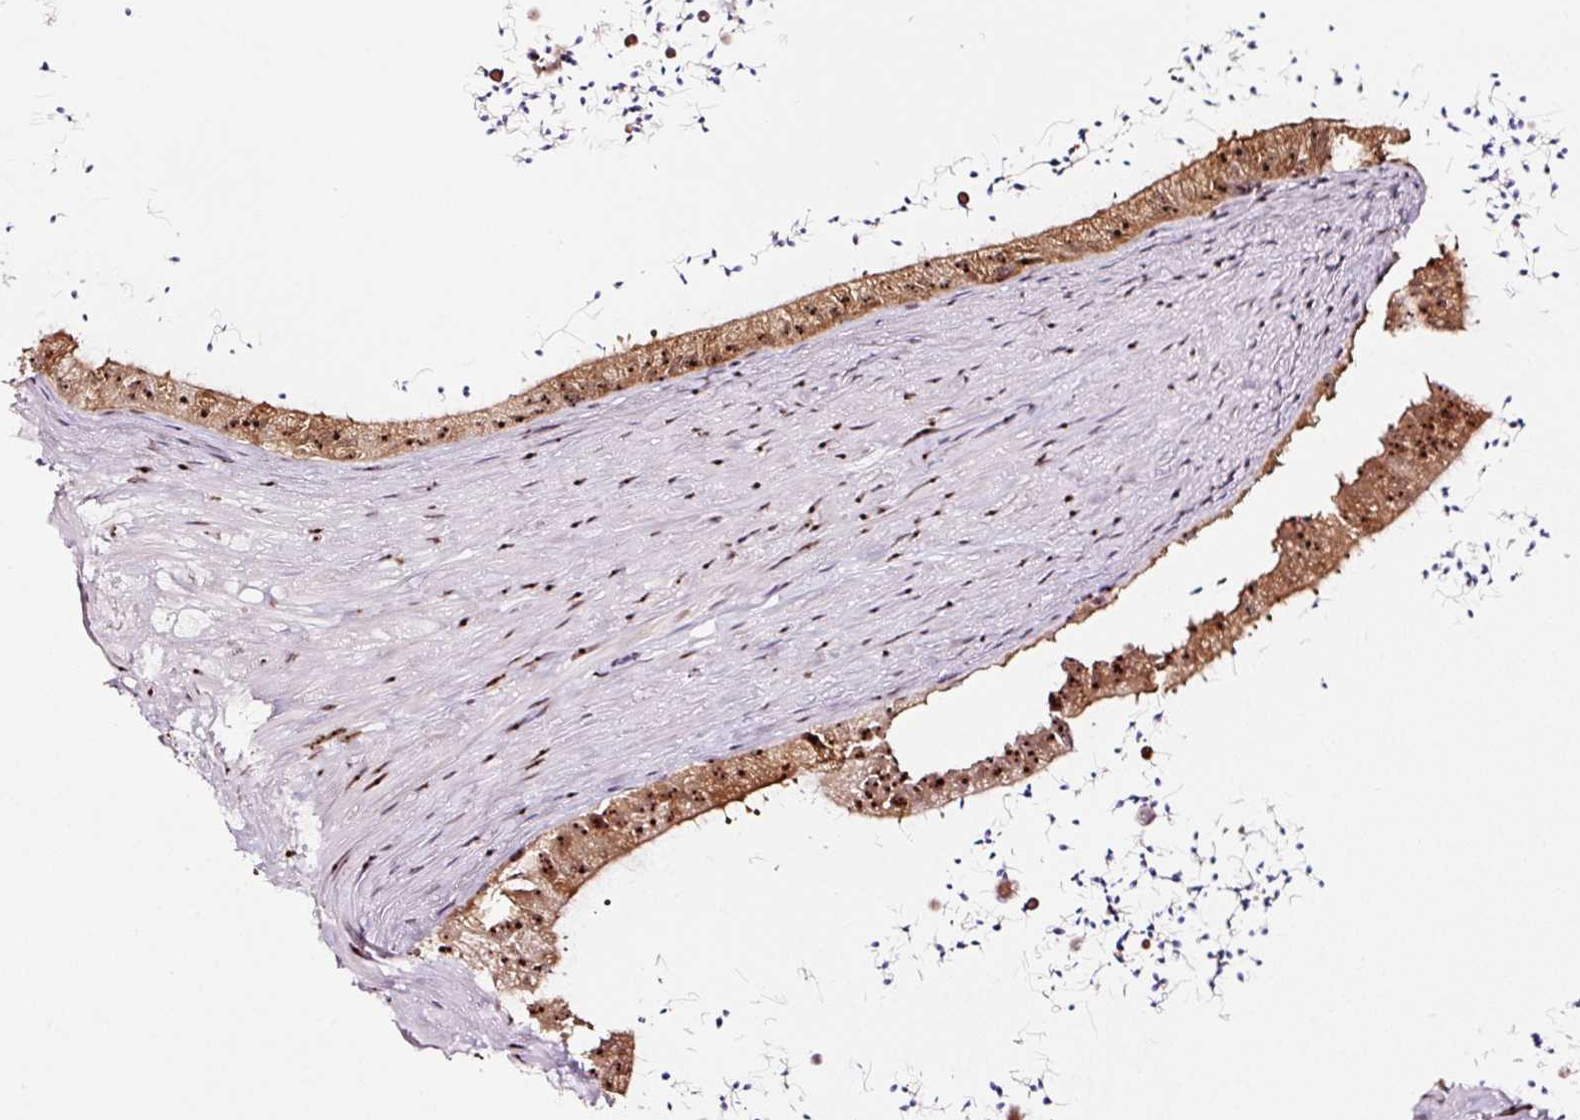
{"staining": {"intensity": "moderate", "quantity": ">75%", "location": "cytoplasmic/membranous,nuclear"}, "tissue": "epididymis", "cell_type": "Glandular cells", "image_type": "normal", "snomed": [{"axis": "morphology", "description": "Normal tissue, NOS"}, {"axis": "topography", "description": "Epididymis"}, {"axis": "topography", "description": "Peripheral nerve tissue"}], "caption": "Epididymis stained with immunohistochemistry exhibits moderate cytoplasmic/membranous,nuclear expression in about >75% of glandular cells.", "gene": "GNL3", "patient": {"sex": "male", "age": 32}}